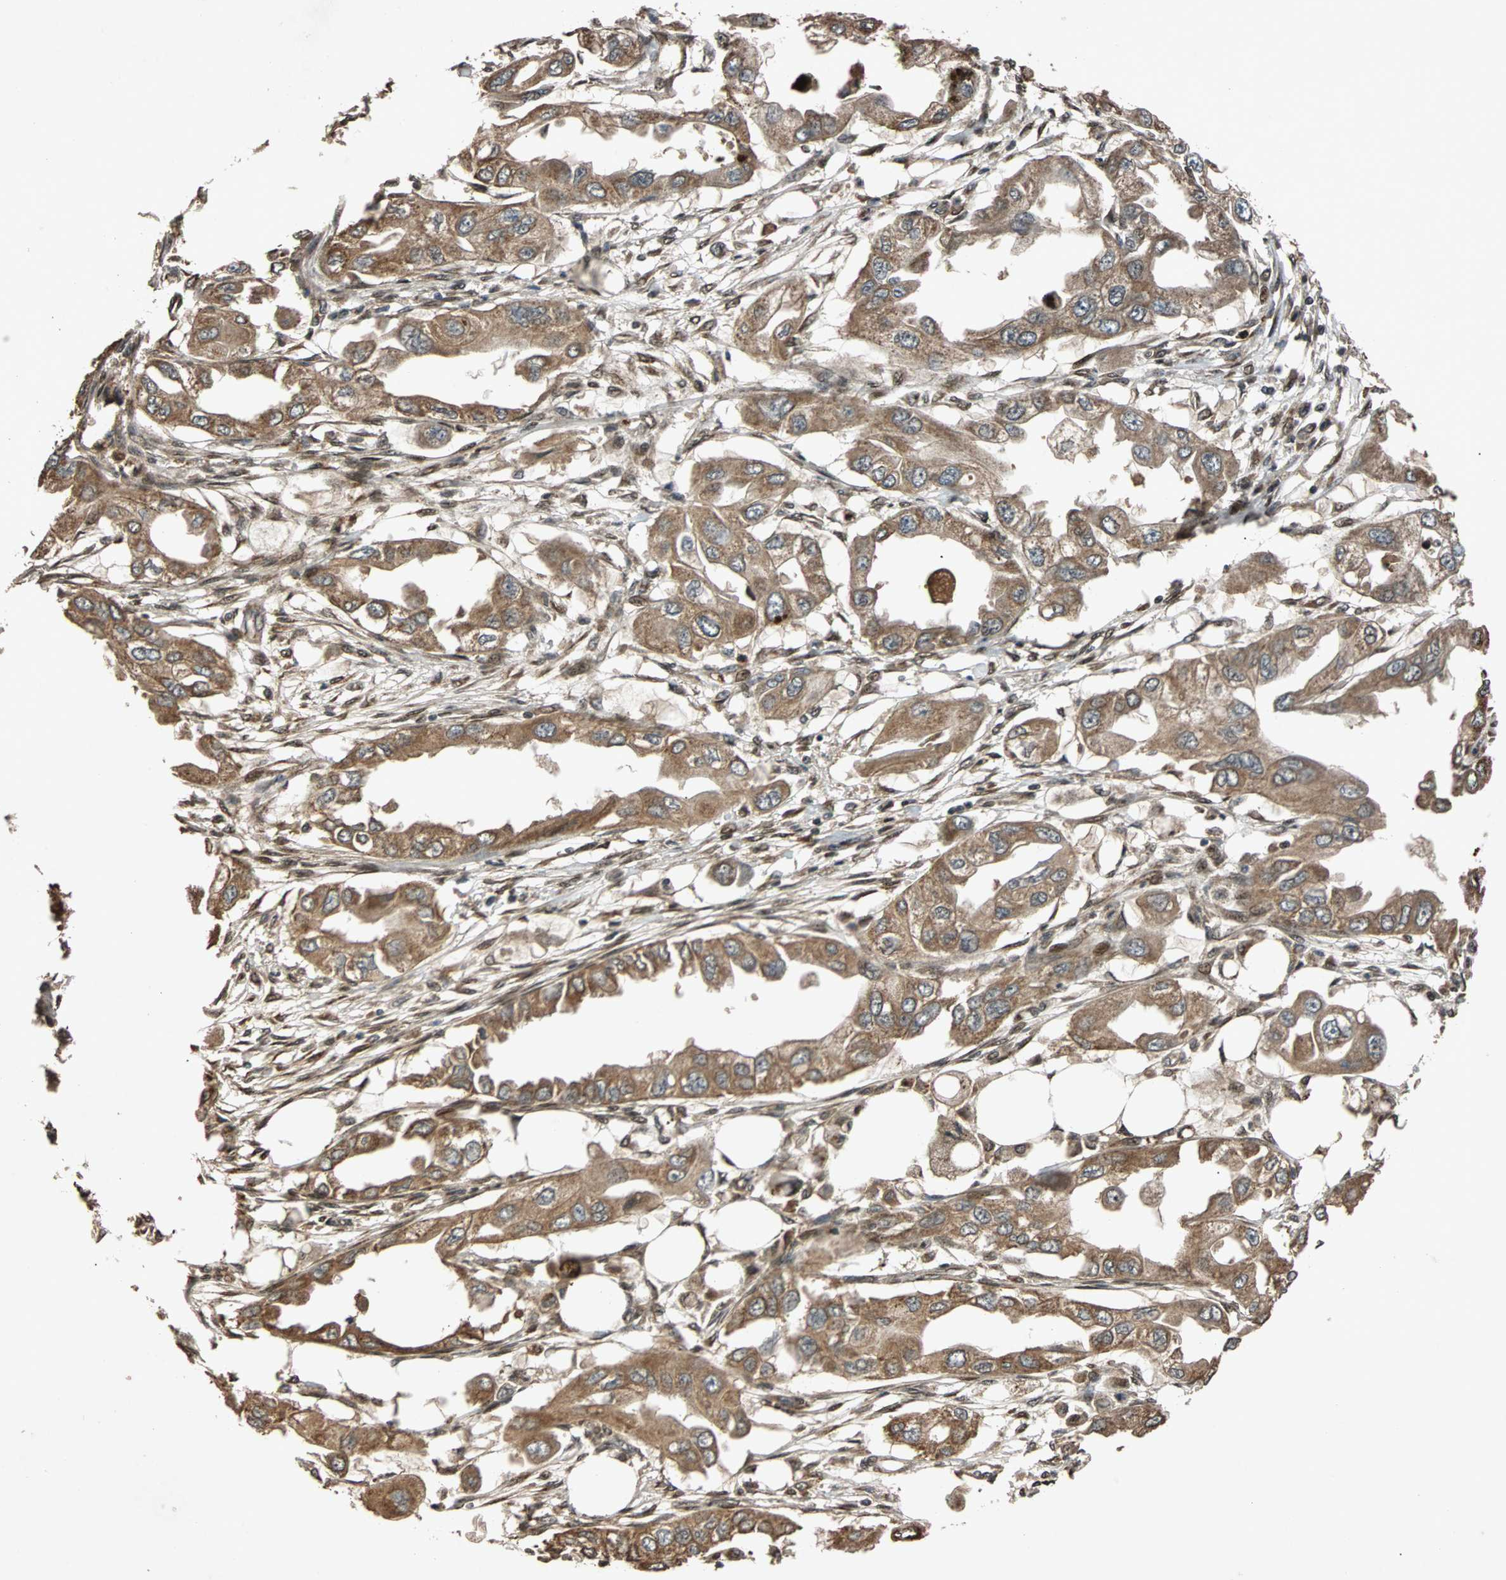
{"staining": {"intensity": "strong", "quantity": ">75%", "location": "cytoplasmic/membranous"}, "tissue": "endometrial cancer", "cell_type": "Tumor cells", "image_type": "cancer", "snomed": [{"axis": "morphology", "description": "Adenocarcinoma, NOS"}, {"axis": "topography", "description": "Endometrium"}], "caption": "DAB (3,3'-diaminobenzidine) immunohistochemical staining of human endometrial cancer demonstrates strong cytoplasmic/membranous protein positivity in about >75% of tumor cells.", "gene": "USP31", "patient": {"sex": "female", "age": 67}}